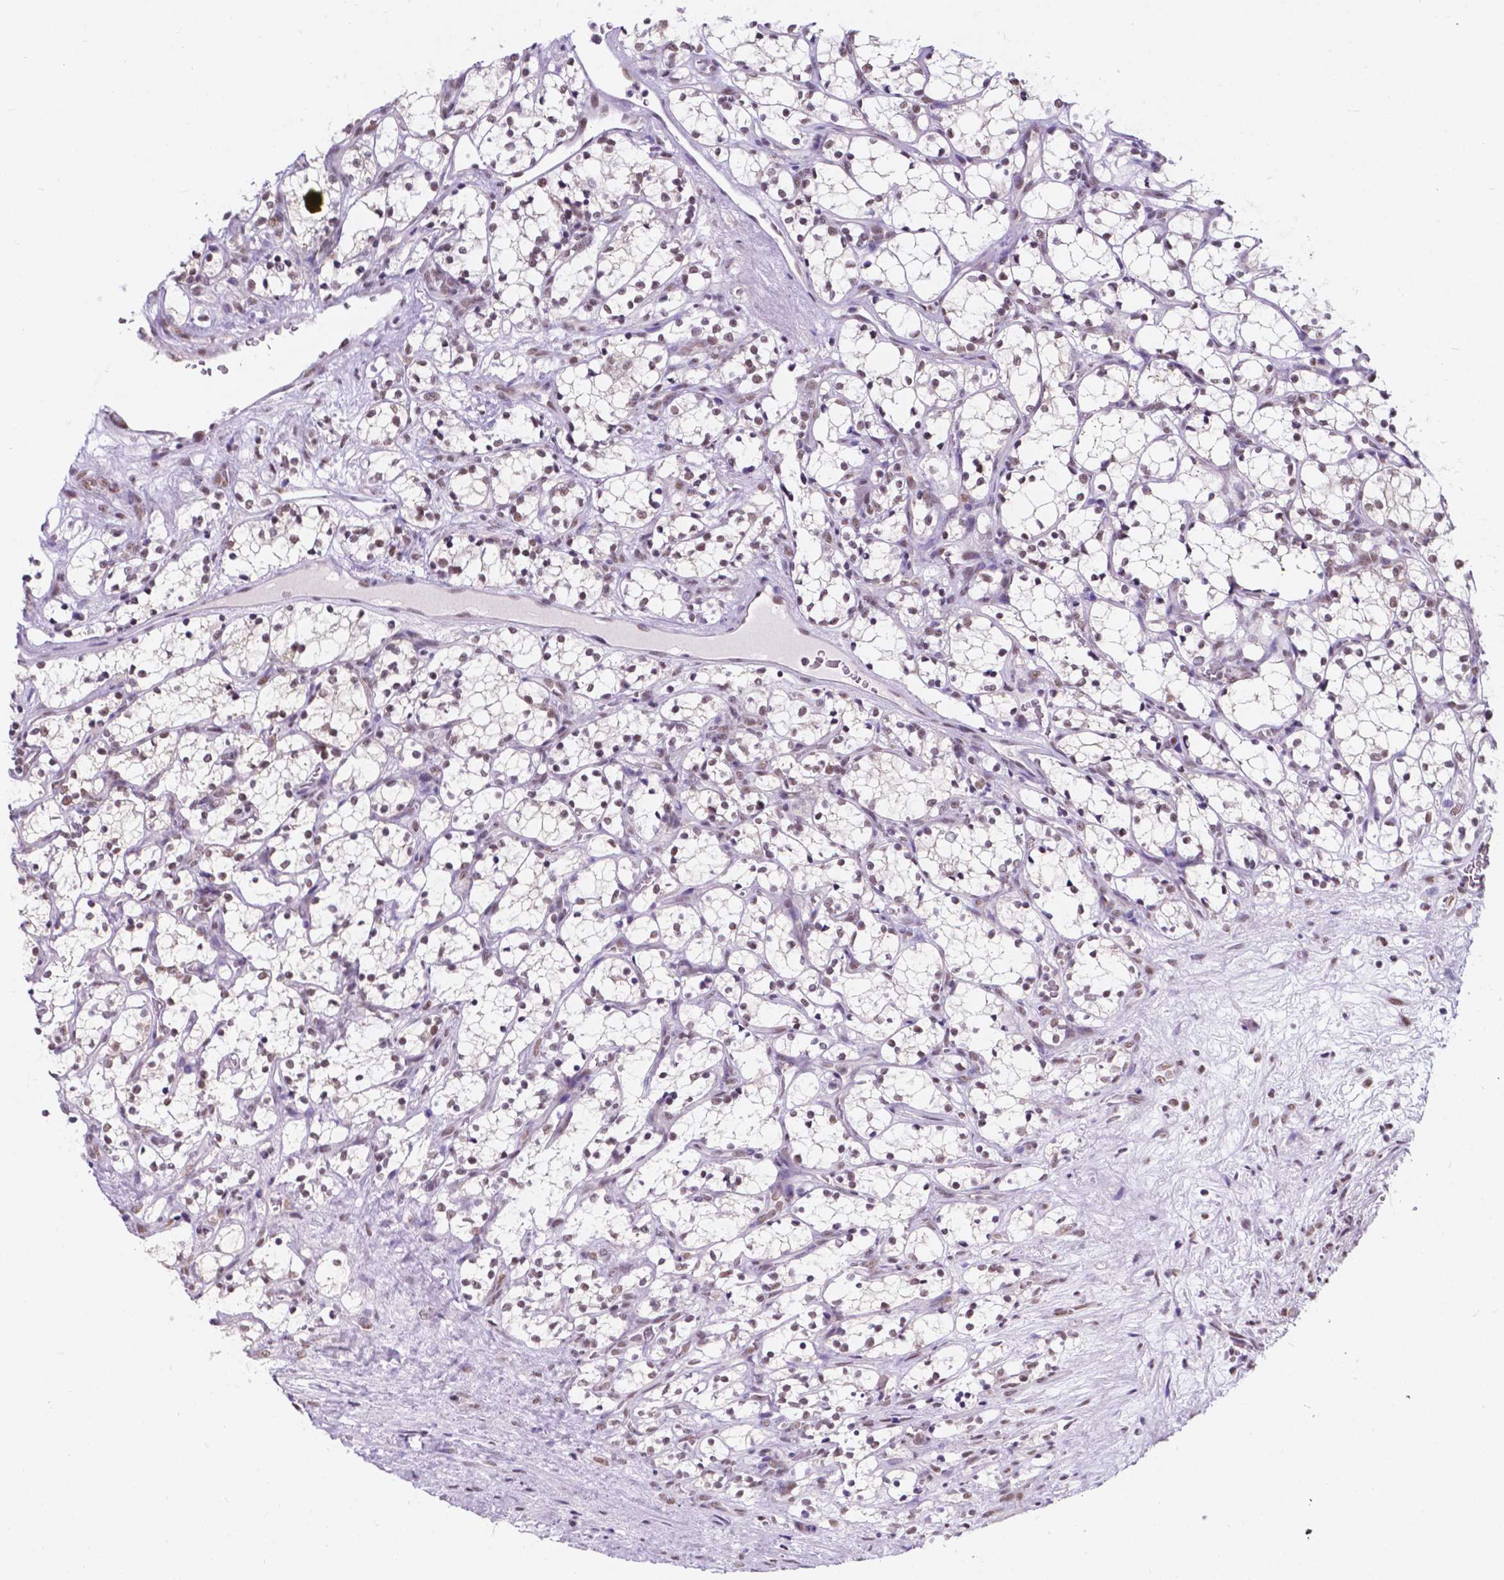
{"staining": {"intensity": "weak", "quantity": "<25%", "location": "nuclear"}, "tissue": "renal cancer", "cell_type": "Tumor cells", "image_type": "cancer", "snomed": [{"axis": "morphology", "description": "Adenocarcinoma, NOS"}, {"axis": "topography", "description": "Kidney"}], "caption": "Tumor cells show no significant expression in renal cancer (adenocarcinoma).", "gene": "BCAS2", "patient": {"sex": "female", "age": 69}}